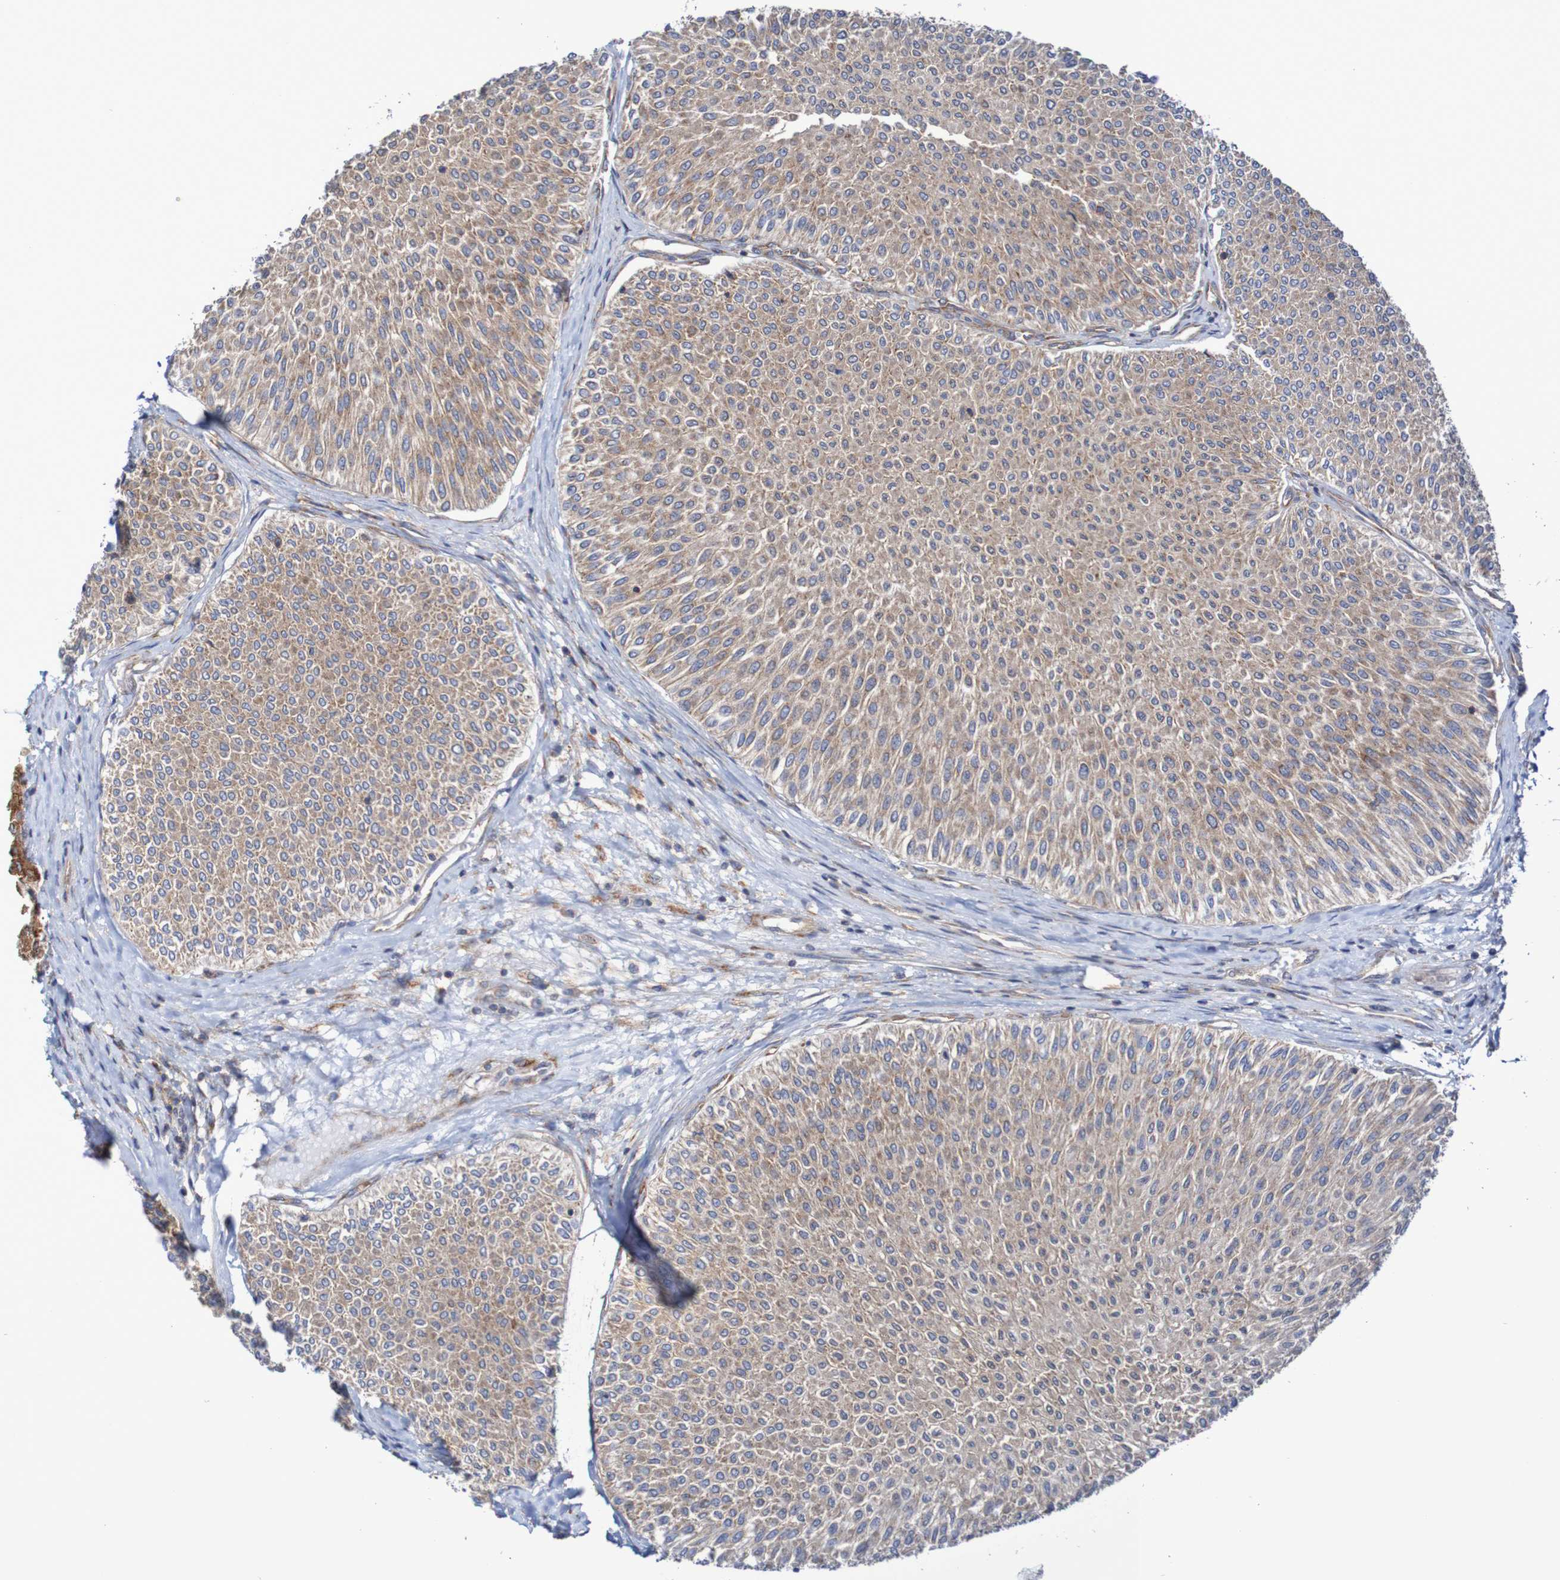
{"staining": {"intensity": "weak", "quantity": ">75%", "location": "cytoplasmic/membranous"}, "tissue": "urothelial cancer", "cell_type": "Tumor cells", "image_type": "cancer", "snomed": [{"axis": "morphology", "description": "Urothelial carcinoma, Low grade"}, {"axis": "topography", "description": "Urinary bladder"}], "caption": "This is a micrograph of immunohistochemistry (IHC) staining of urothelial carcinoma (low-grade), which shows weak expression in the cytoplasmic/membranous of tumor cells.", "gene": "FXR2", "patient": {"sex": "male", "age": 78}}